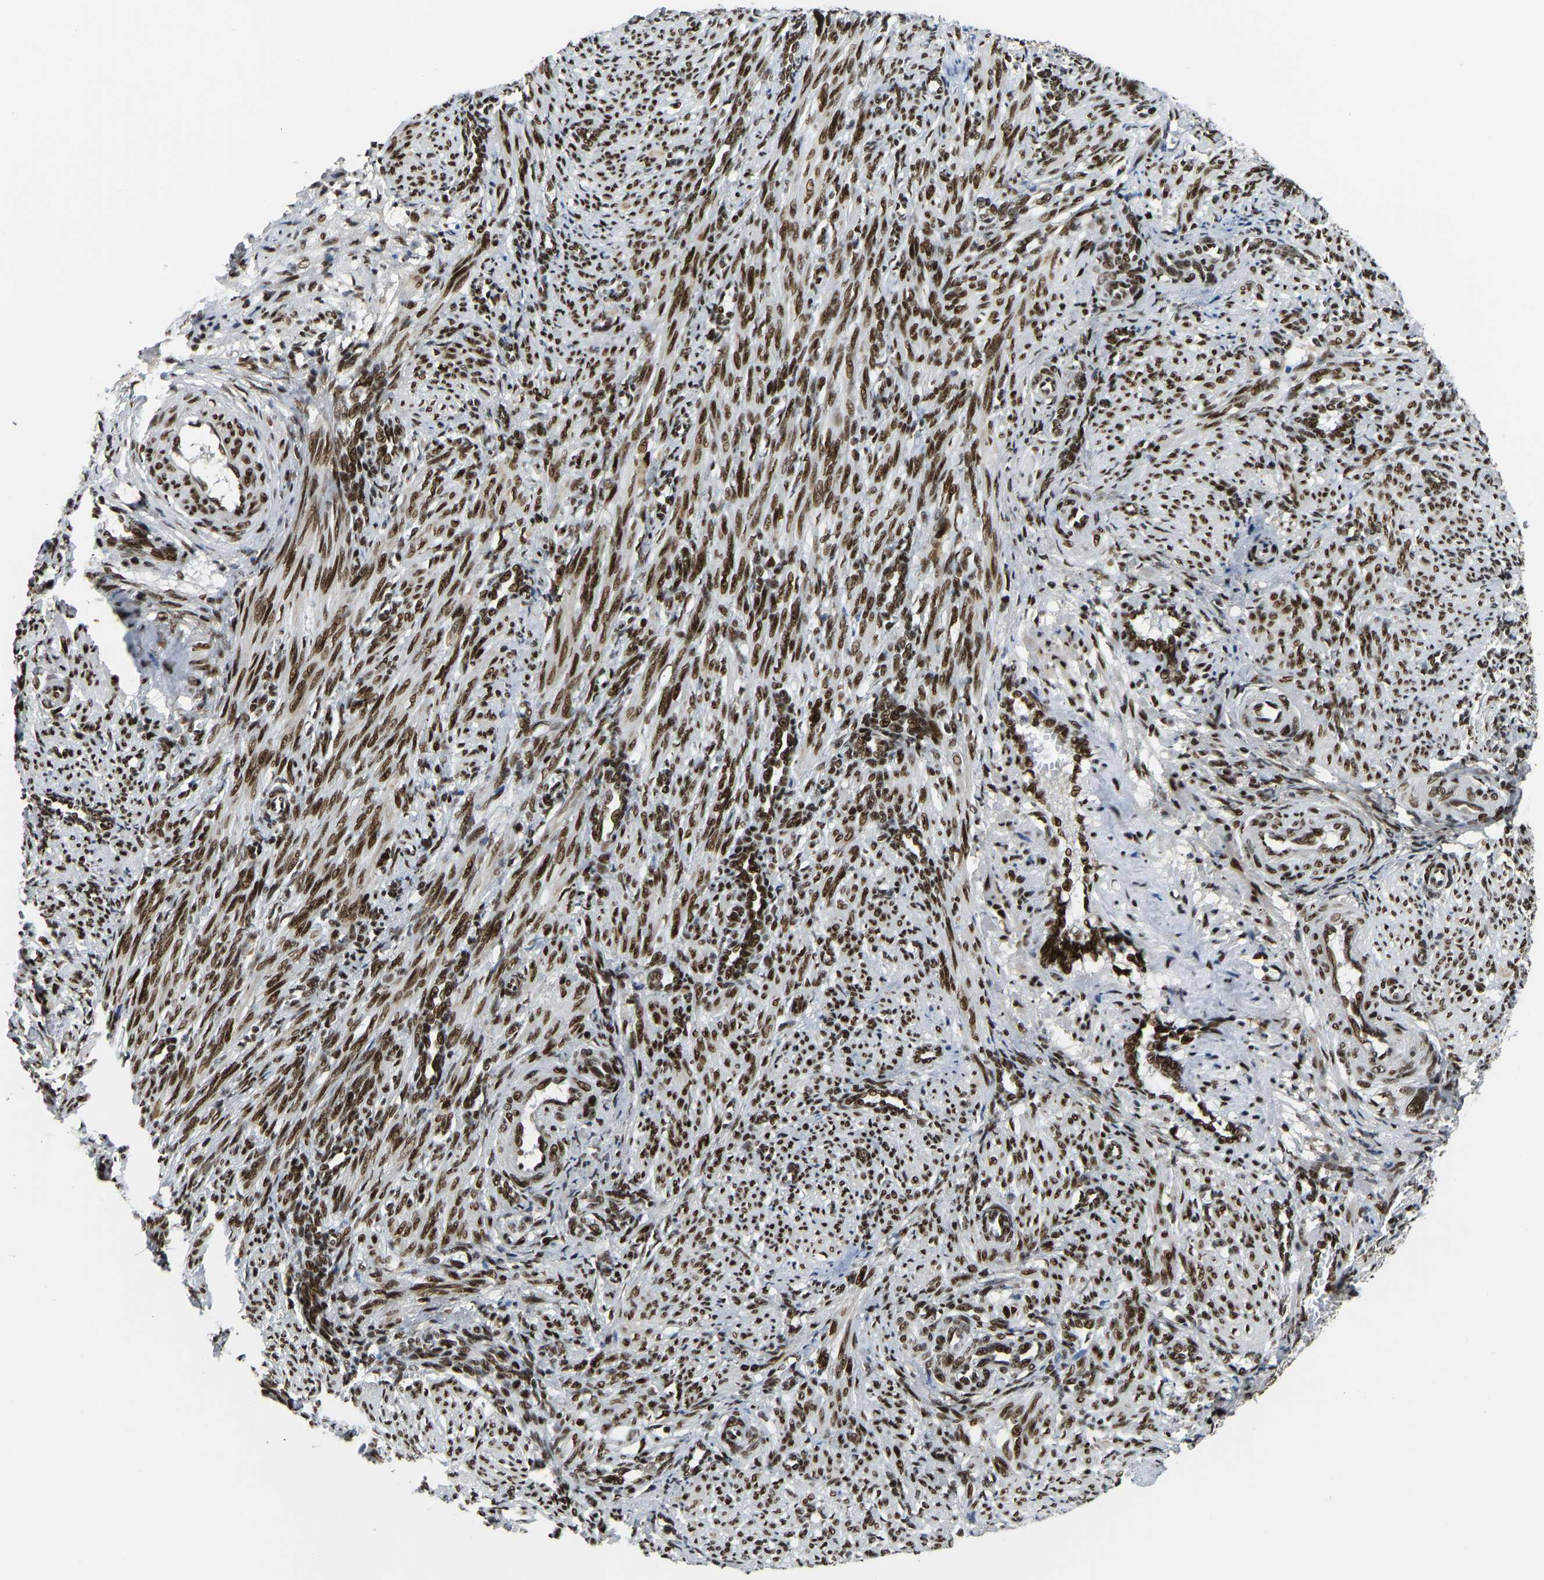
{"staining": {"intensity": "strong", "quantity": ">75%", "location": "cytoplasmic/membranous,nuclear"}, "tissue": "smooth muscle", "cell_type": "Smooth muscle cells", "image_type": "normal", "snomed": [{"axis": "morphology", "description": "Normal tissue, NOS"}, {"axis": "topography", "description": "Endometrium"}], "caption": "IHC (DAB) staining of normal smooth muscle exhibits strong cytoplasmic/membranous,nuclear protein staining in about >75% of smooth muscle cells.", "gene": "FOXK1", "patient": {"sex": "female", "age": 33}}